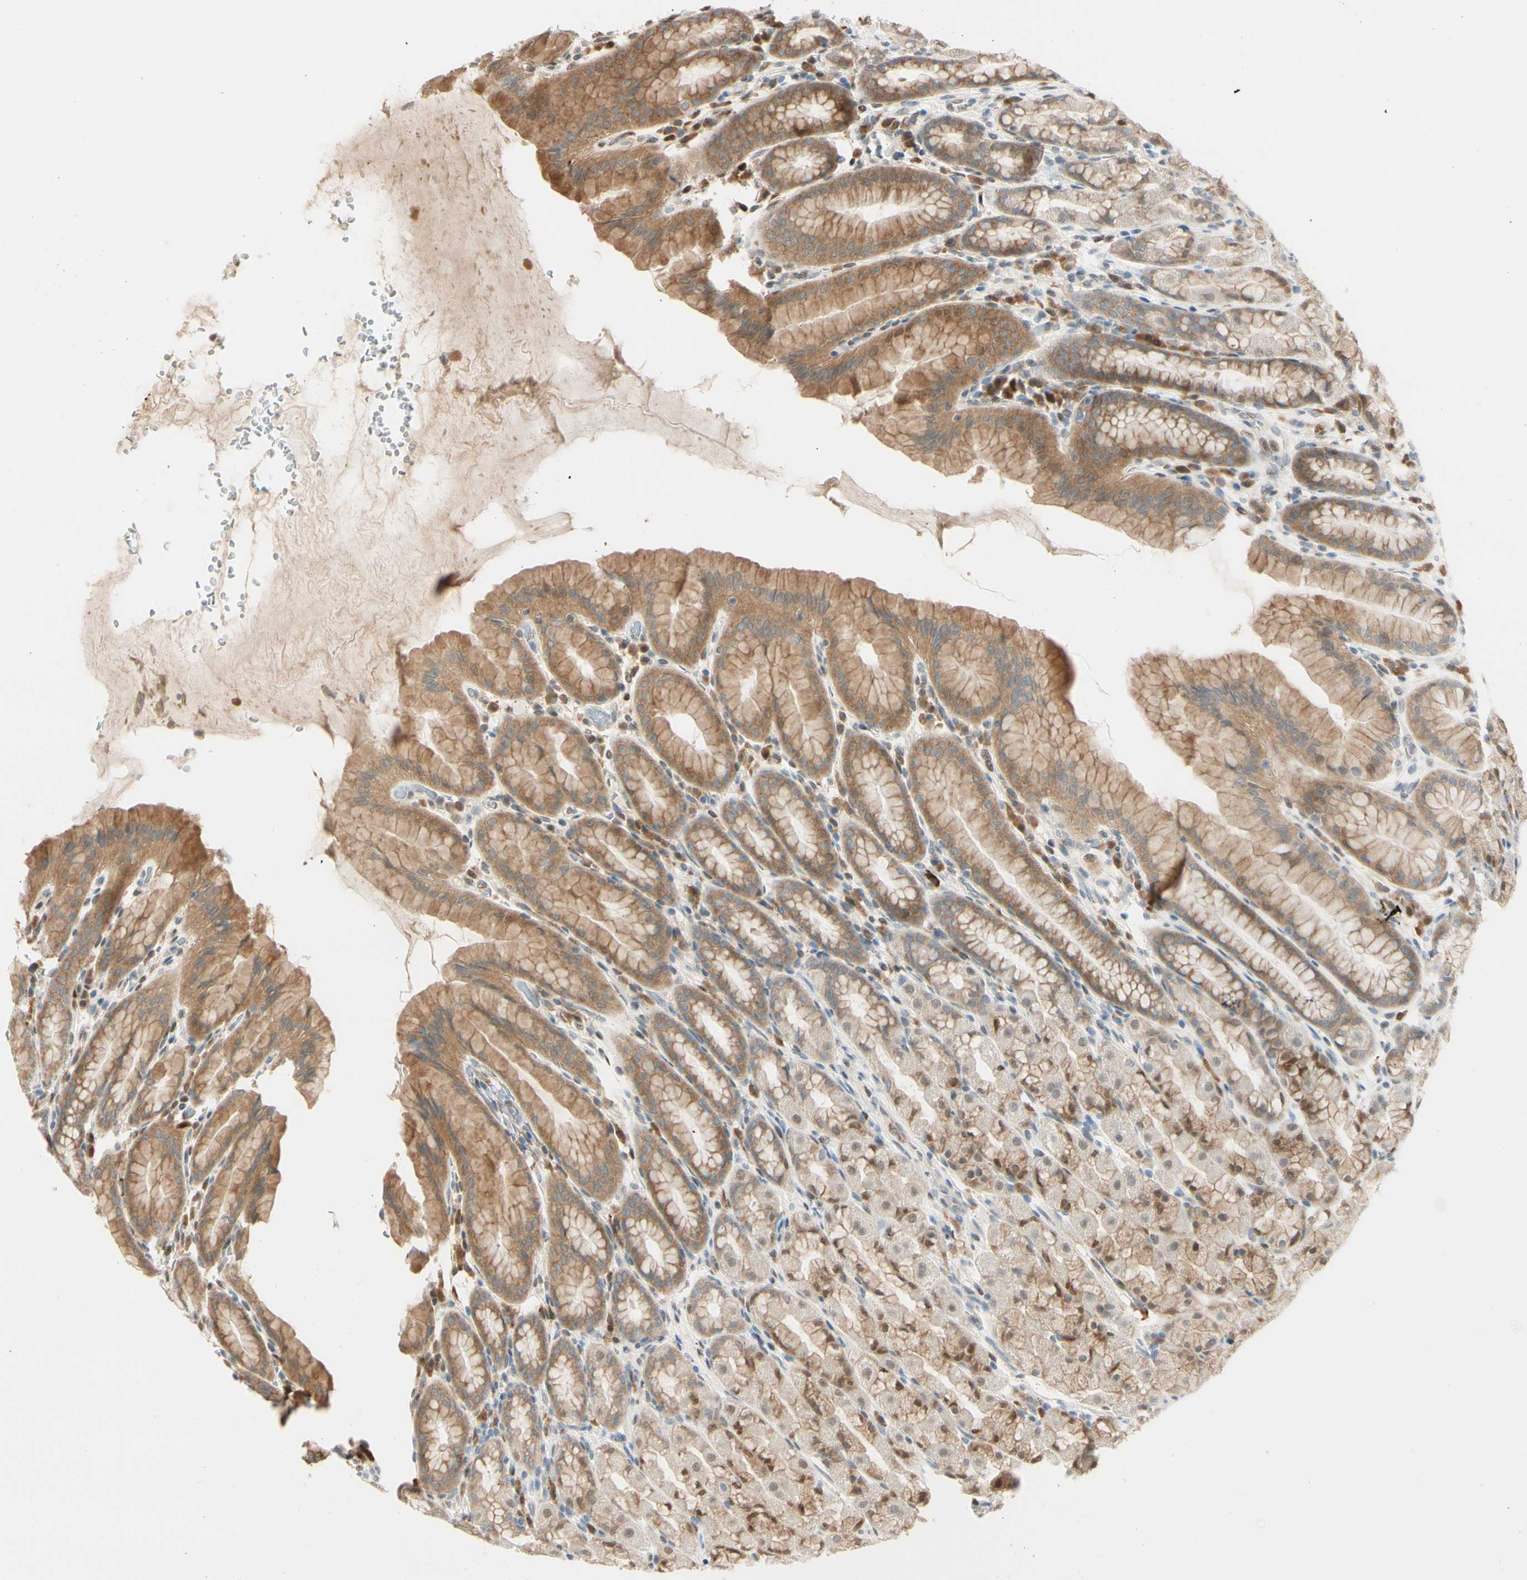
{"staining": {"intensity": "moderate", "quantity": ">75%", "location": "cytoplasmic/membranous,nuclear"}, "tissue": "stomach", "cell_type": "Glandular cells", "image_type": "normal", "snomed": [{"axis": "morphology", "description": "Normal tissue, NOS"}, {"axis": "topography", "description": "Stomach, upper"}], "caption": "DAB (3,3'-diaminobenzidine) immunohistochemical staining of benign stomach reveals moderate cytoplasmic/membranous,nuclear protein staining in approximately >75% of glandular cells.", "gene": "PTTG1", "patient": {"sex": "male", "age": 68}}